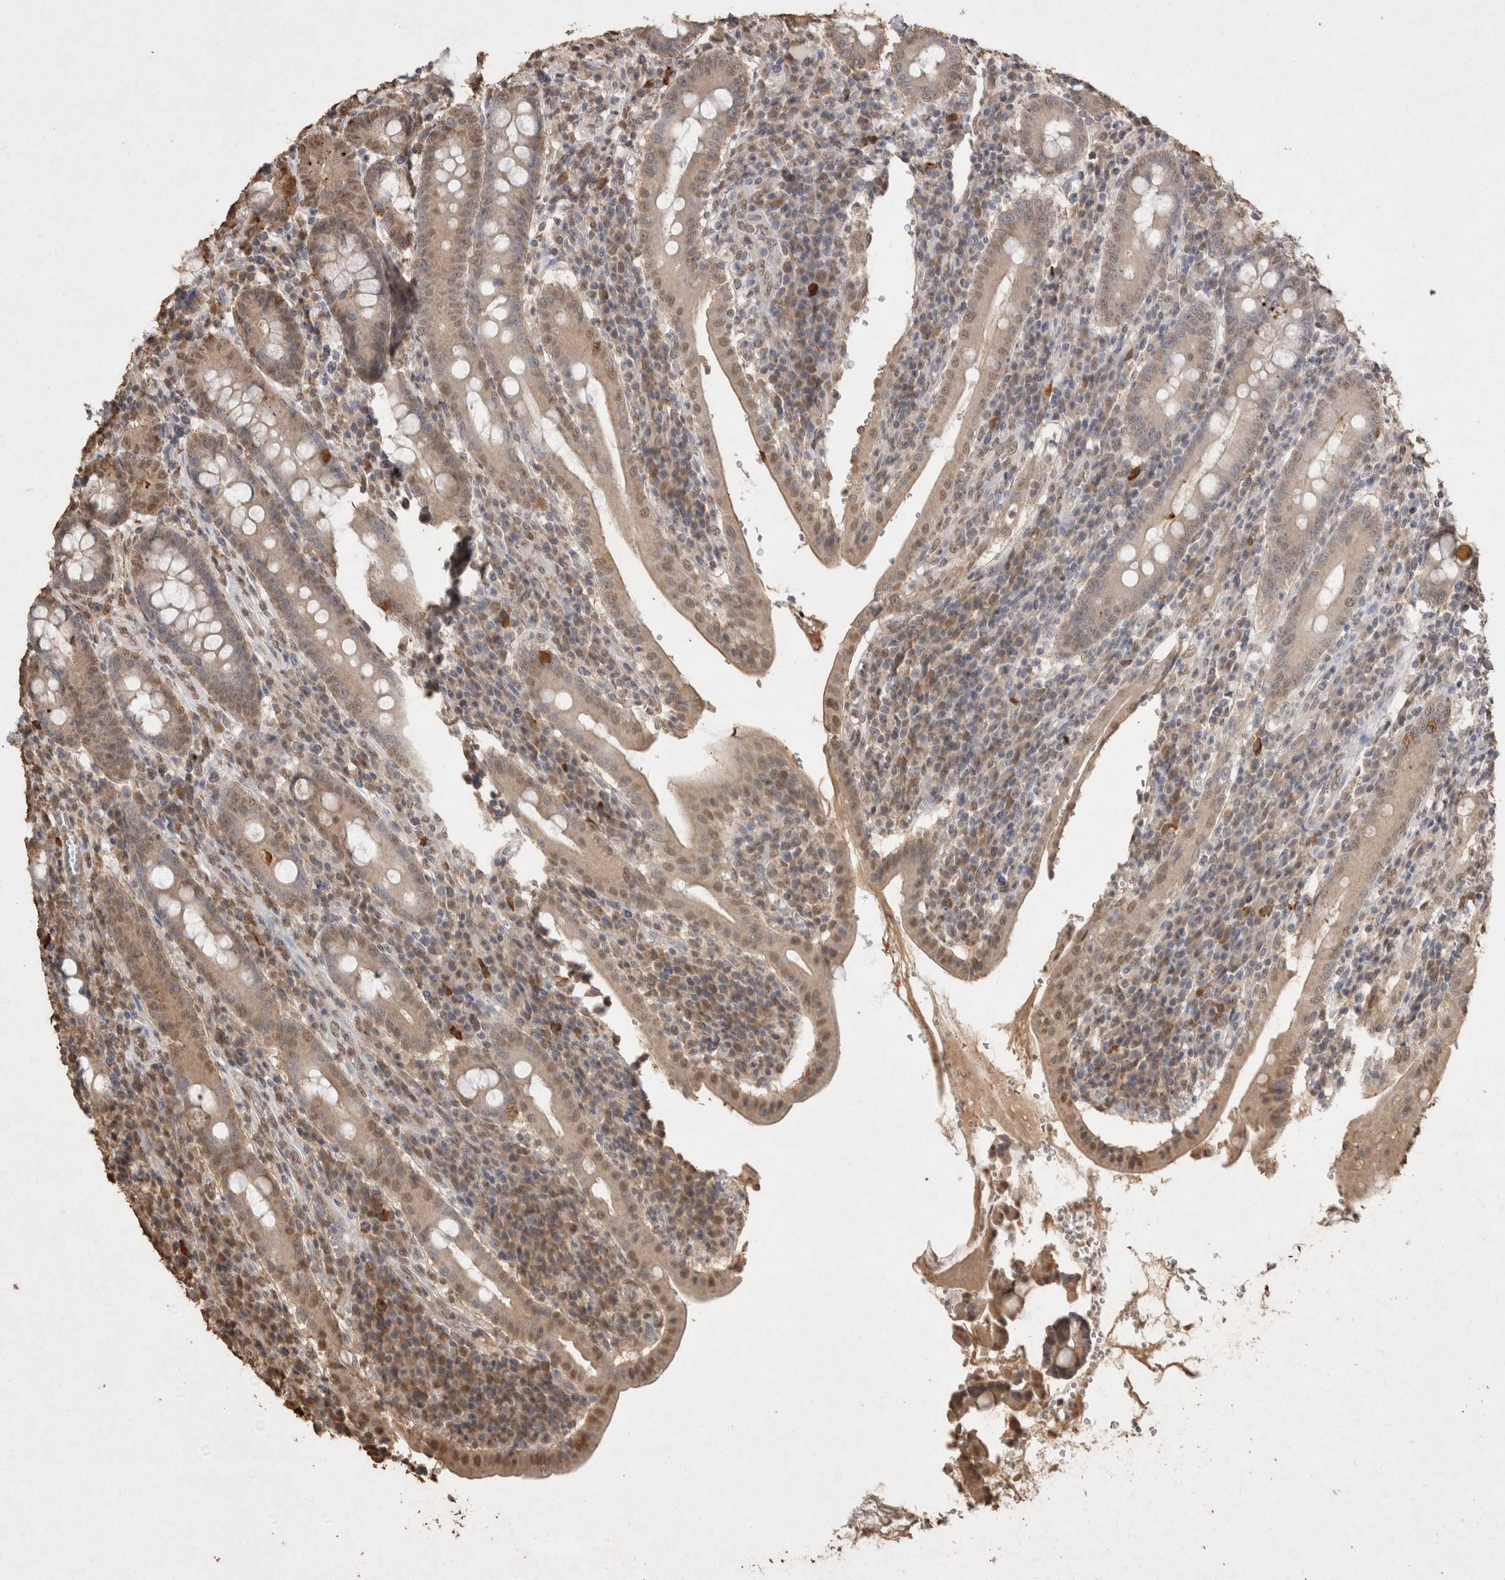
{"staining": {"intensity": "weak", "quantity": "25%-75%", "location": "cytoplasmic/membranous,nuclear"}, "tissue": "duodenum", "cell_type": "Glandular cells", "image_type": "normal", "snomed": [{"axis": "morphology", "description": "Normal tissue, NOS"}, {"axis": "morphology", "description": "Adenocarcinoma, NOS"}, {"axis": "topography", "description": "Pancreas"}, {"axis": "topography", "description": "Duodenum"}], "caption": "Duodenum was stained to show a protein in brown. There is low levels of weak cytoplasmic/membranous,nuclear expression in about 25%-75% of glandular cells. The protein of interest is stained brown, and the nuclei are stained in blue (DAB IHC with brightfield microscopy, high magnification).", "gene": "MLX", "patient": {"sex": "male", "age": 50}}